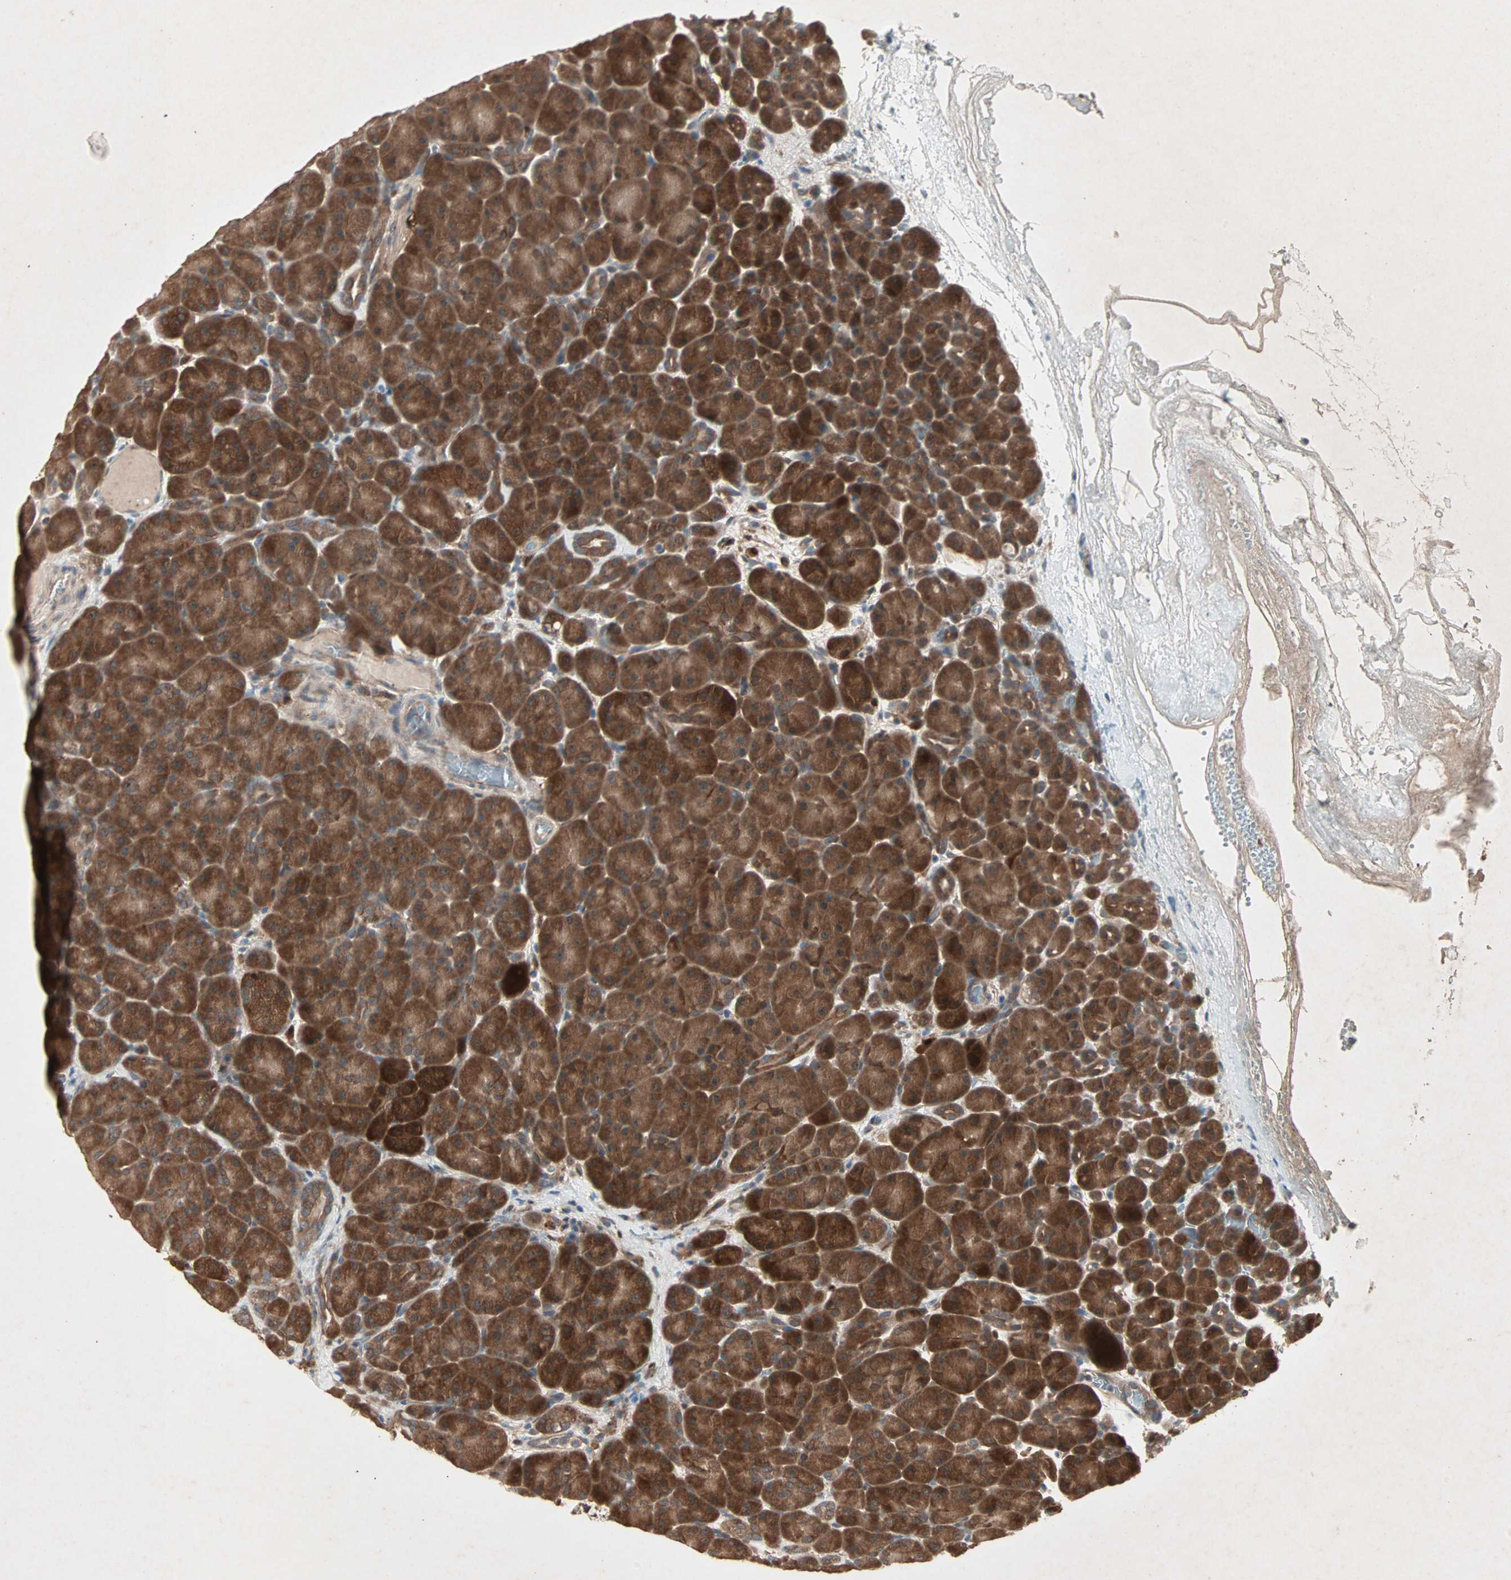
{"staining": {"intensity": "strong", "quantity": ">75%", "location": "cytoplasmic/membranous"}, "tissue": "pancreas", "cell_type": "Exocrine glandular cells", "image_type": "normal", "snomed": [{"axis": "morphology", "description": "Normal tissue, NOS"}, {"axis": "topography", "description": "Pancreas"}], "caption": "Brown immunohistochemical staining in normal pancreas displays strong cytoplasmic/membranous staining in approximately >75% of exocrine glandular cells.", "gene": "SDSL", "patient": {"sex": "male", "age": 66}}